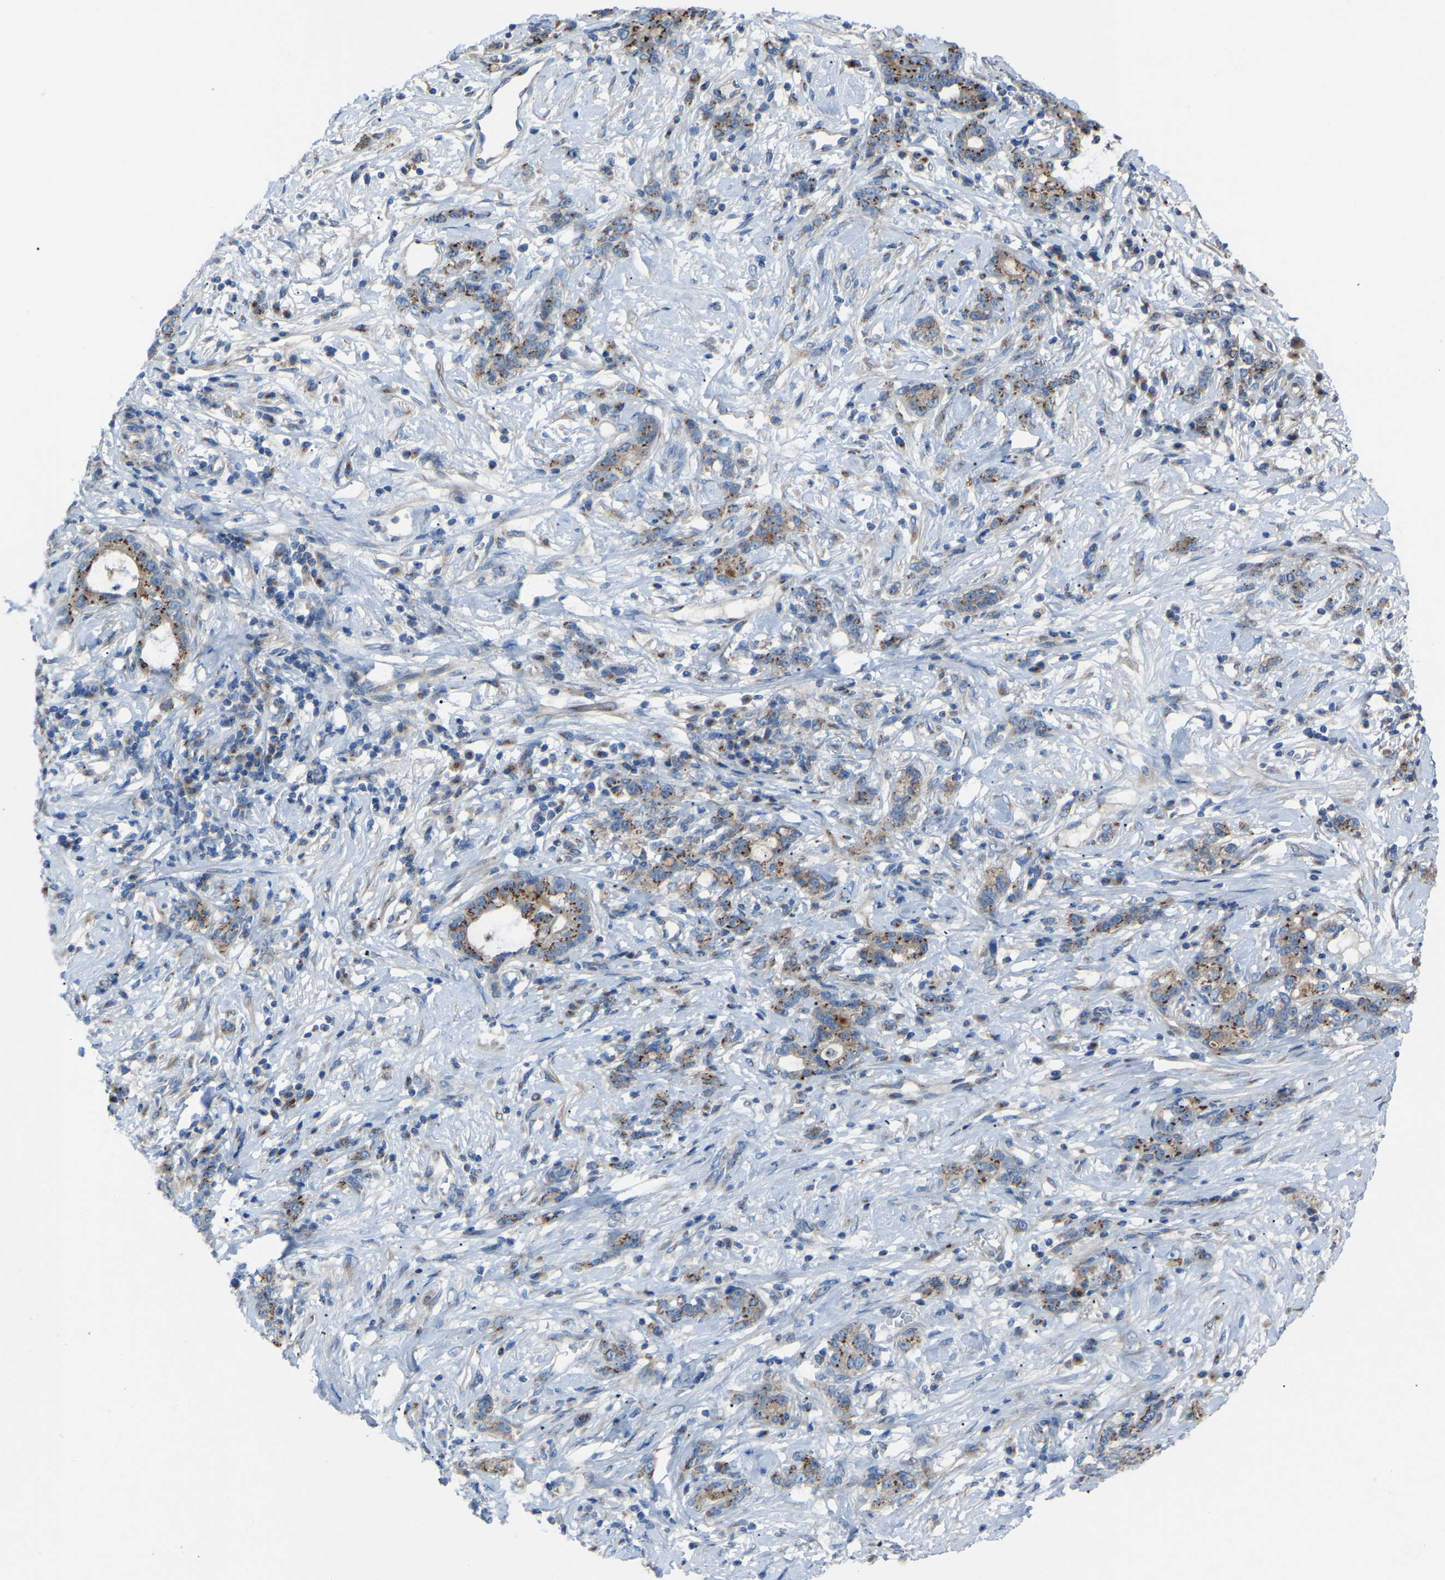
{"staining": {"intensity": "moderate", "quantity": "25%-75%", "location": "cytoplasmic/membranous"}, "tissue": "stomach cancer", "cell_type": "Tumor cells", "image_type": "cancer", "snomed": [{"axis": "morphology", "description": "Adenocarcinoma, NOS"}, {"axis": "topography", "description": "Stomach, lower"}], "caption": "Adenocarcinoma (stomach) stained with a brown dye shows moderate cytoplasmic/membranous positive staining in approximately 25%-75% of tumor cells.", "gene": "CANT1", "patient": {"sex": "male", "age": 88}}